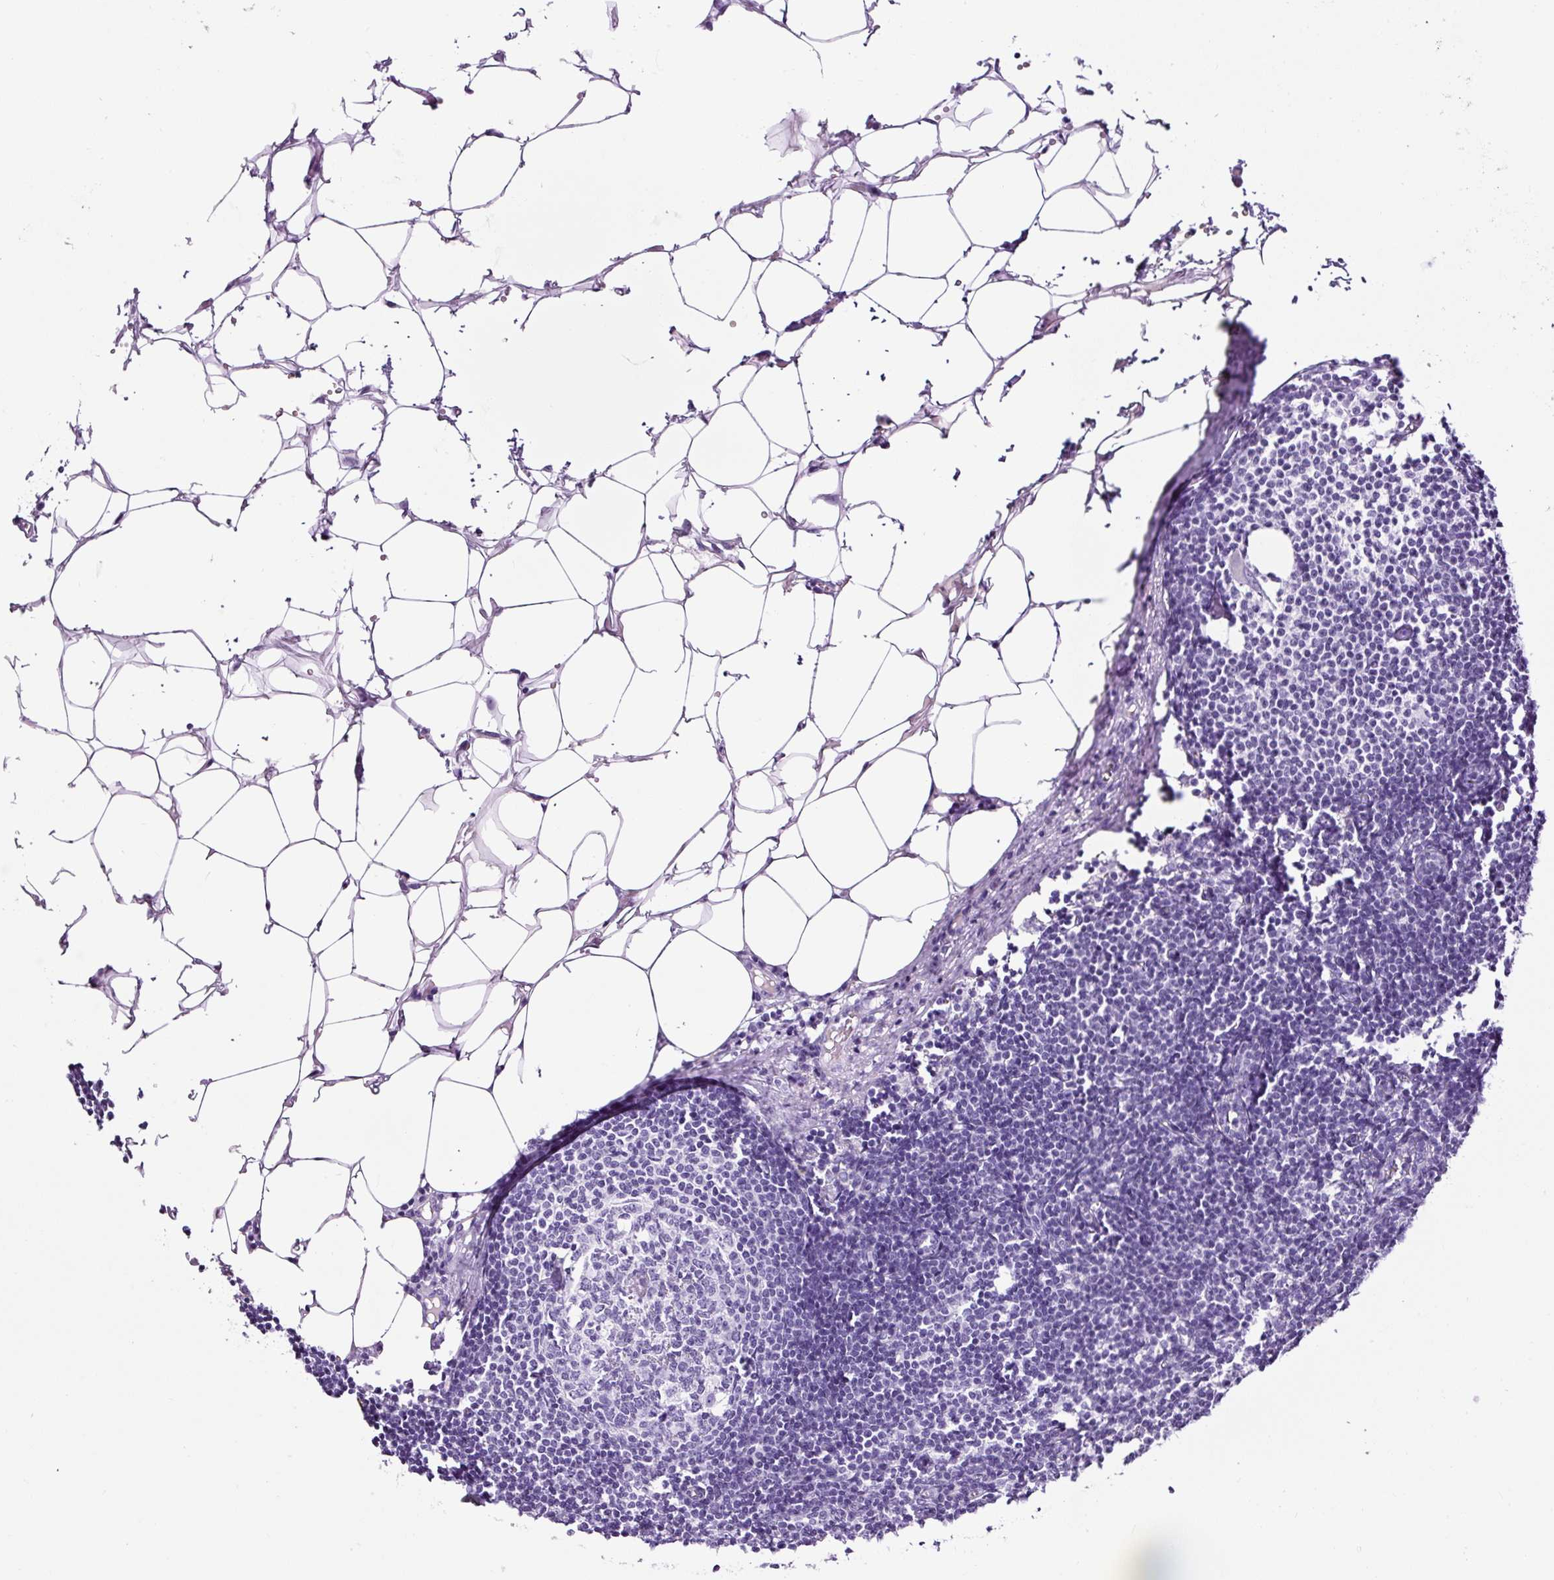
{"staining": {"intensity": "negative", "quantity": "none", "location": "none"}, "tissue": "lymph node", "cell_type": "Germinal center cells", "image_type": "normal", "snomed": [{"axis": "morphology", "description": "Normal tissue, NOS"}, {"axis": "topography", "description": "Lymph node"}], "caption": "Immunohistochemistry (IHC) histopathology image of unremarkable lymph node: lymph node stained with DAB reveals no significant protein positivity in germinal center cells.", "gene": "TMEM200B", "patient": {"sex": "male", "age": 49}}